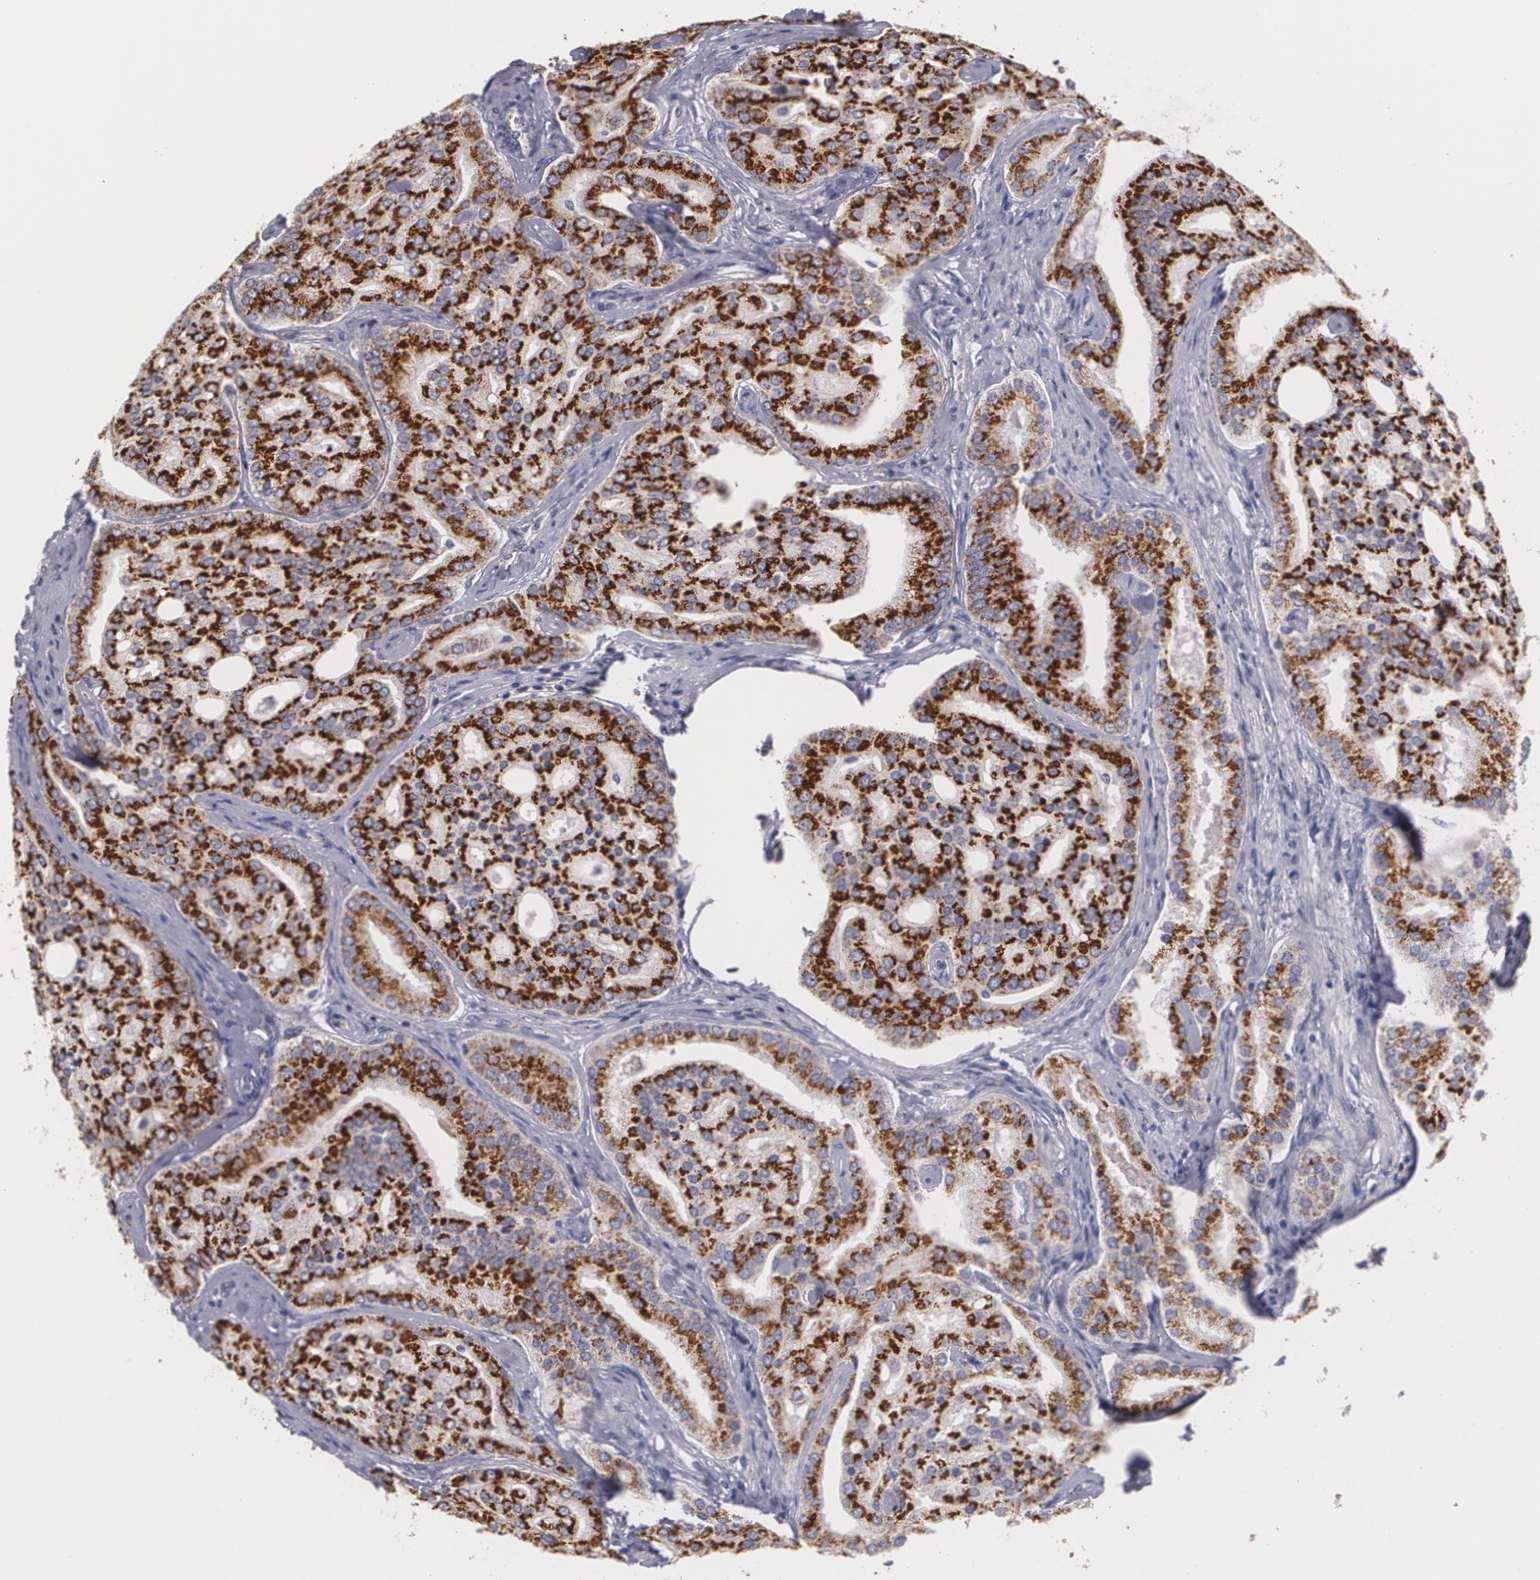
{"staining": {"intensity": "strong", "quantity": ">75%", "location": "cytoplasmic/membranous"}, "tissue": "prostate cancer", "cell_type": "Tumor cells", "image_type": "cancer", "snomed": [{"axis": "morphology", "description": "Adenocarcinoma, High grade"}, {"axis": "topography", "description": "Prostate"}], "caption": "Prostate cancer stained with a brown dye shows strong cytoplasmic/membranous positive expression in about >75% of tumor cells.", "gene": "CILK1", "patient": {"sex": "male", "age": 64}}